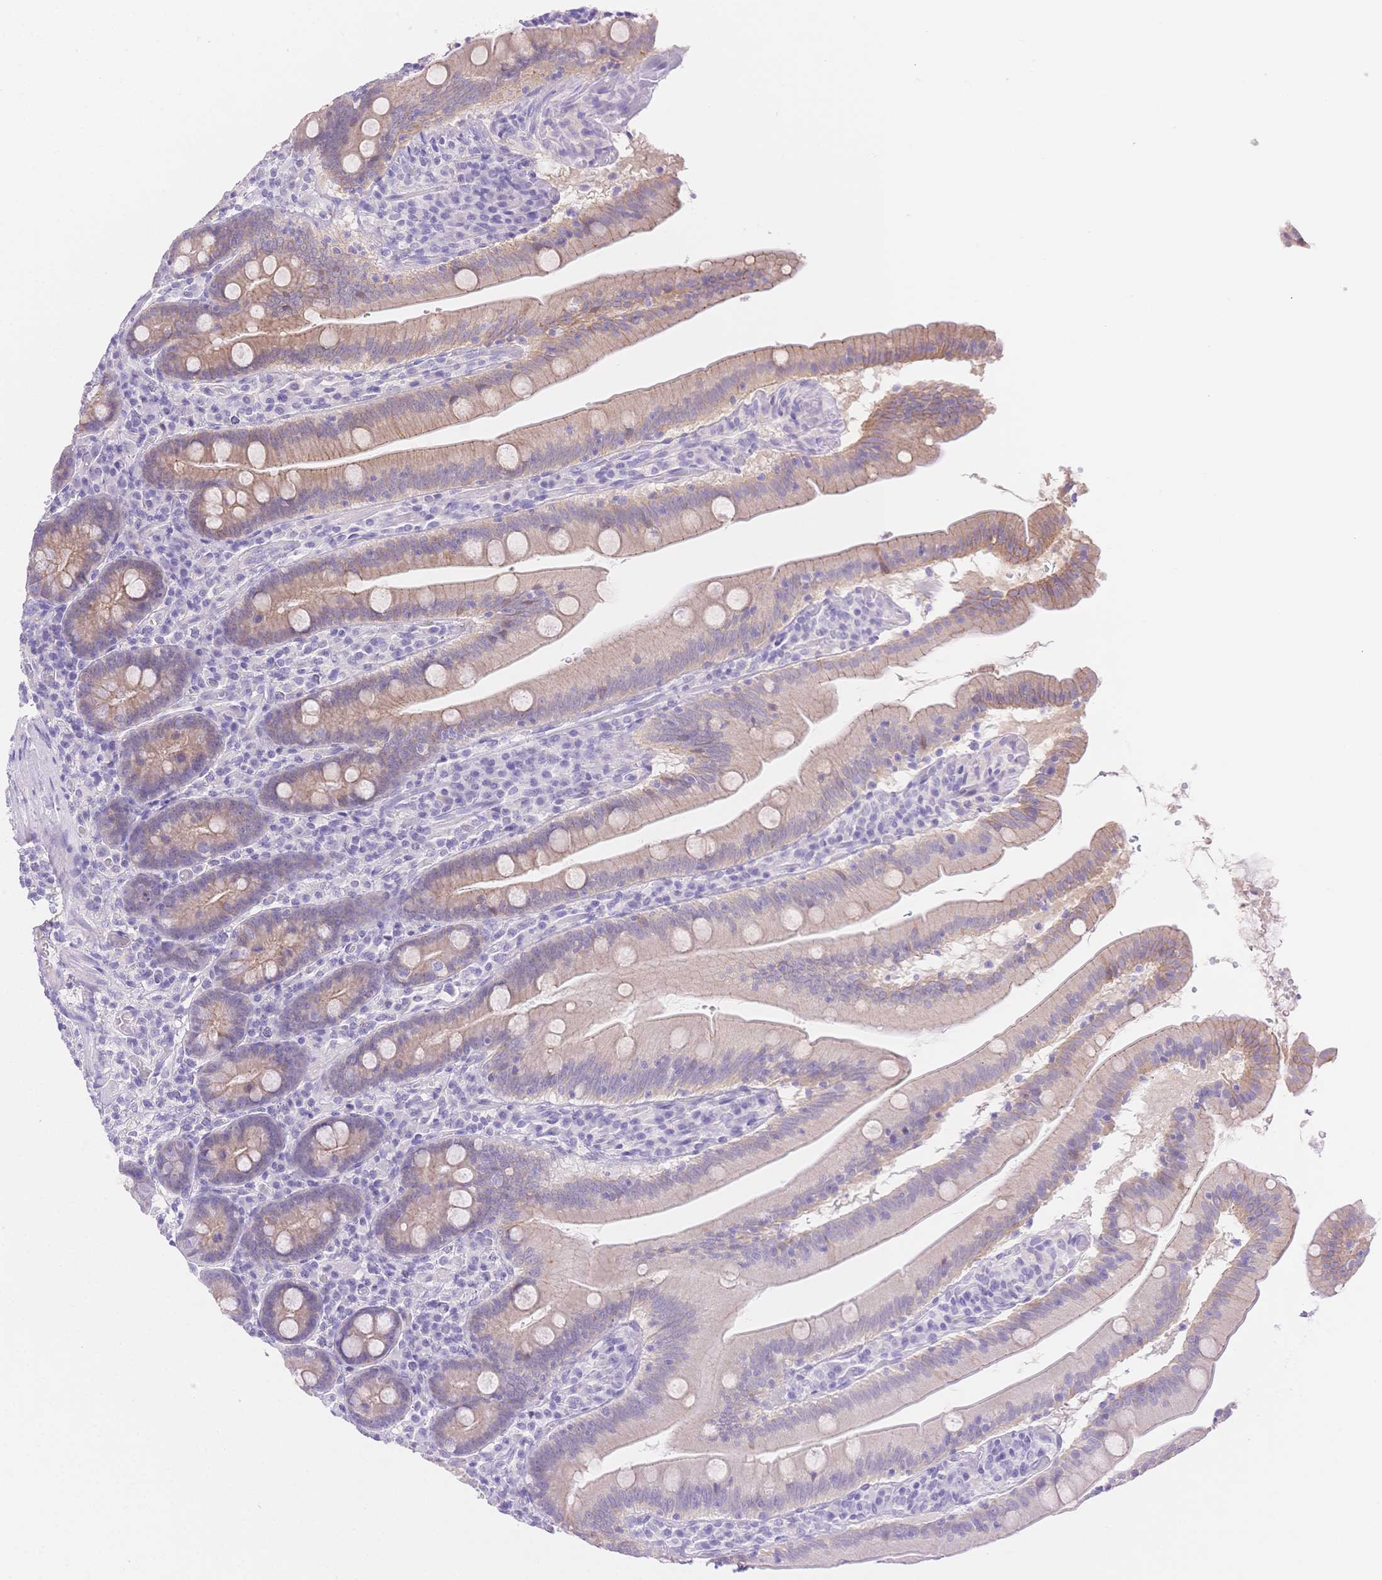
{"staining": {"intensity": "weak", "quantity": "25%-75%", "location": "cytoplasmic/membranous"}, "tissue": "small intestine", "cell_type": "Glandular cells", "image_type": "normal", "snomed": [{"axis": "morphology", "description": "Normal tissue, NOS"}, {"axis": "topography", "description": "Small intestine"}], "caption": "Protein expression analysis of normal small intestine reveals weak cytoplasmic/membranous positivity in approximately 25%-75% of glandular cells. (brown staining indicates protein expression, while blue staining denotes nuclei).", "gene": "WDR54", "patient": {"sex": "male", "age": 37}}